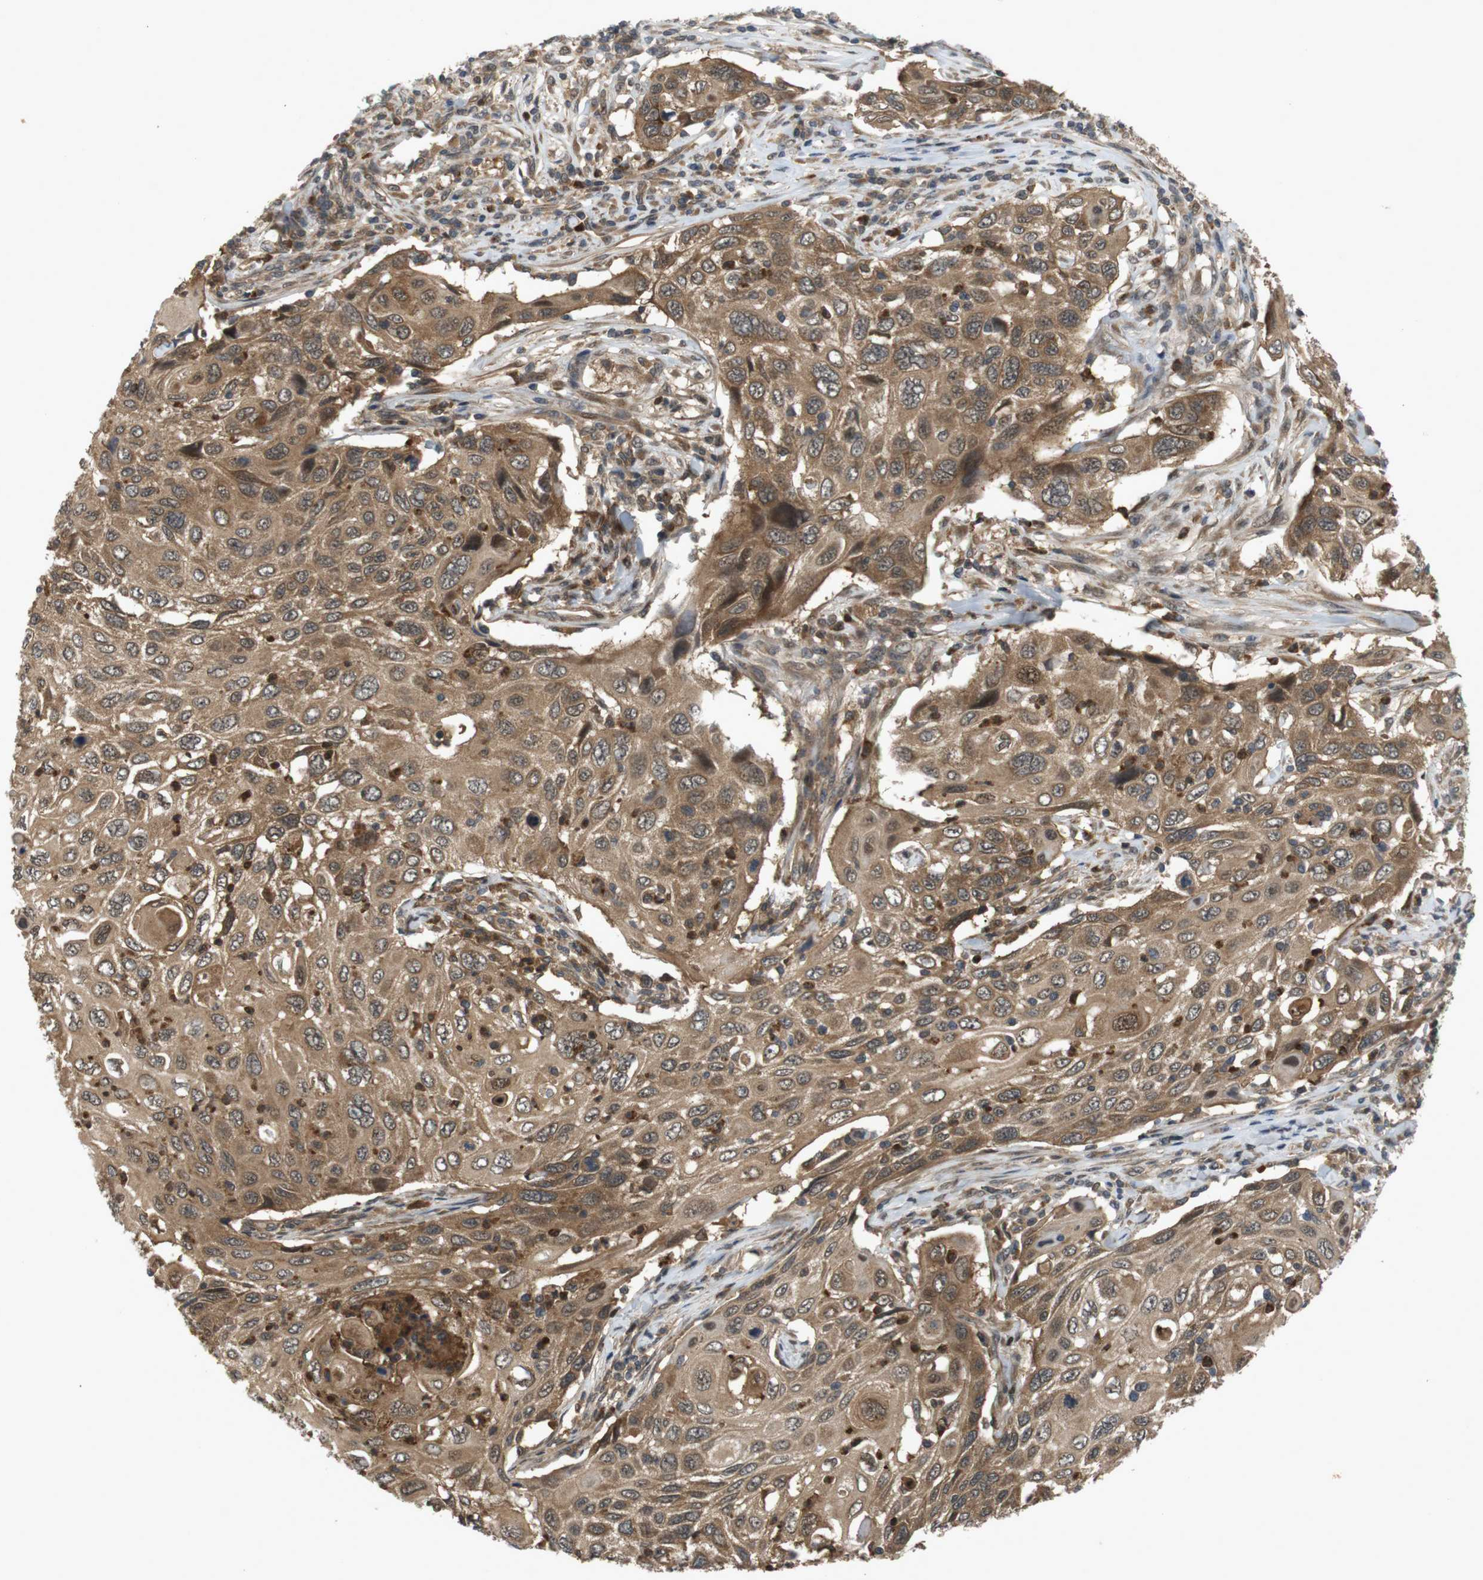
{"staining": {"intensity": "moderate", "quantity": ">75%", "location": "cytoplasmic/membranous"}, "tissue": "cervical cancer", "cell_type": "Tumor cells", "image_type": "cancer", "snomed": [{"axis": "morphology", "description": "Squamous cell carcinoma, NOS"}, {"axis": "topography", "description": "Cervix"}], "caption": "A photomicrograph showing moderate cytoplasmic/membranous positivity in approximately >75% of tumor cells in cervical cancer (squamous cell carcinoma), as visualized by brown immunohistochemical staining.", "gene": "NFKBIE", "patient": {"sex": "female", "age": 70}}